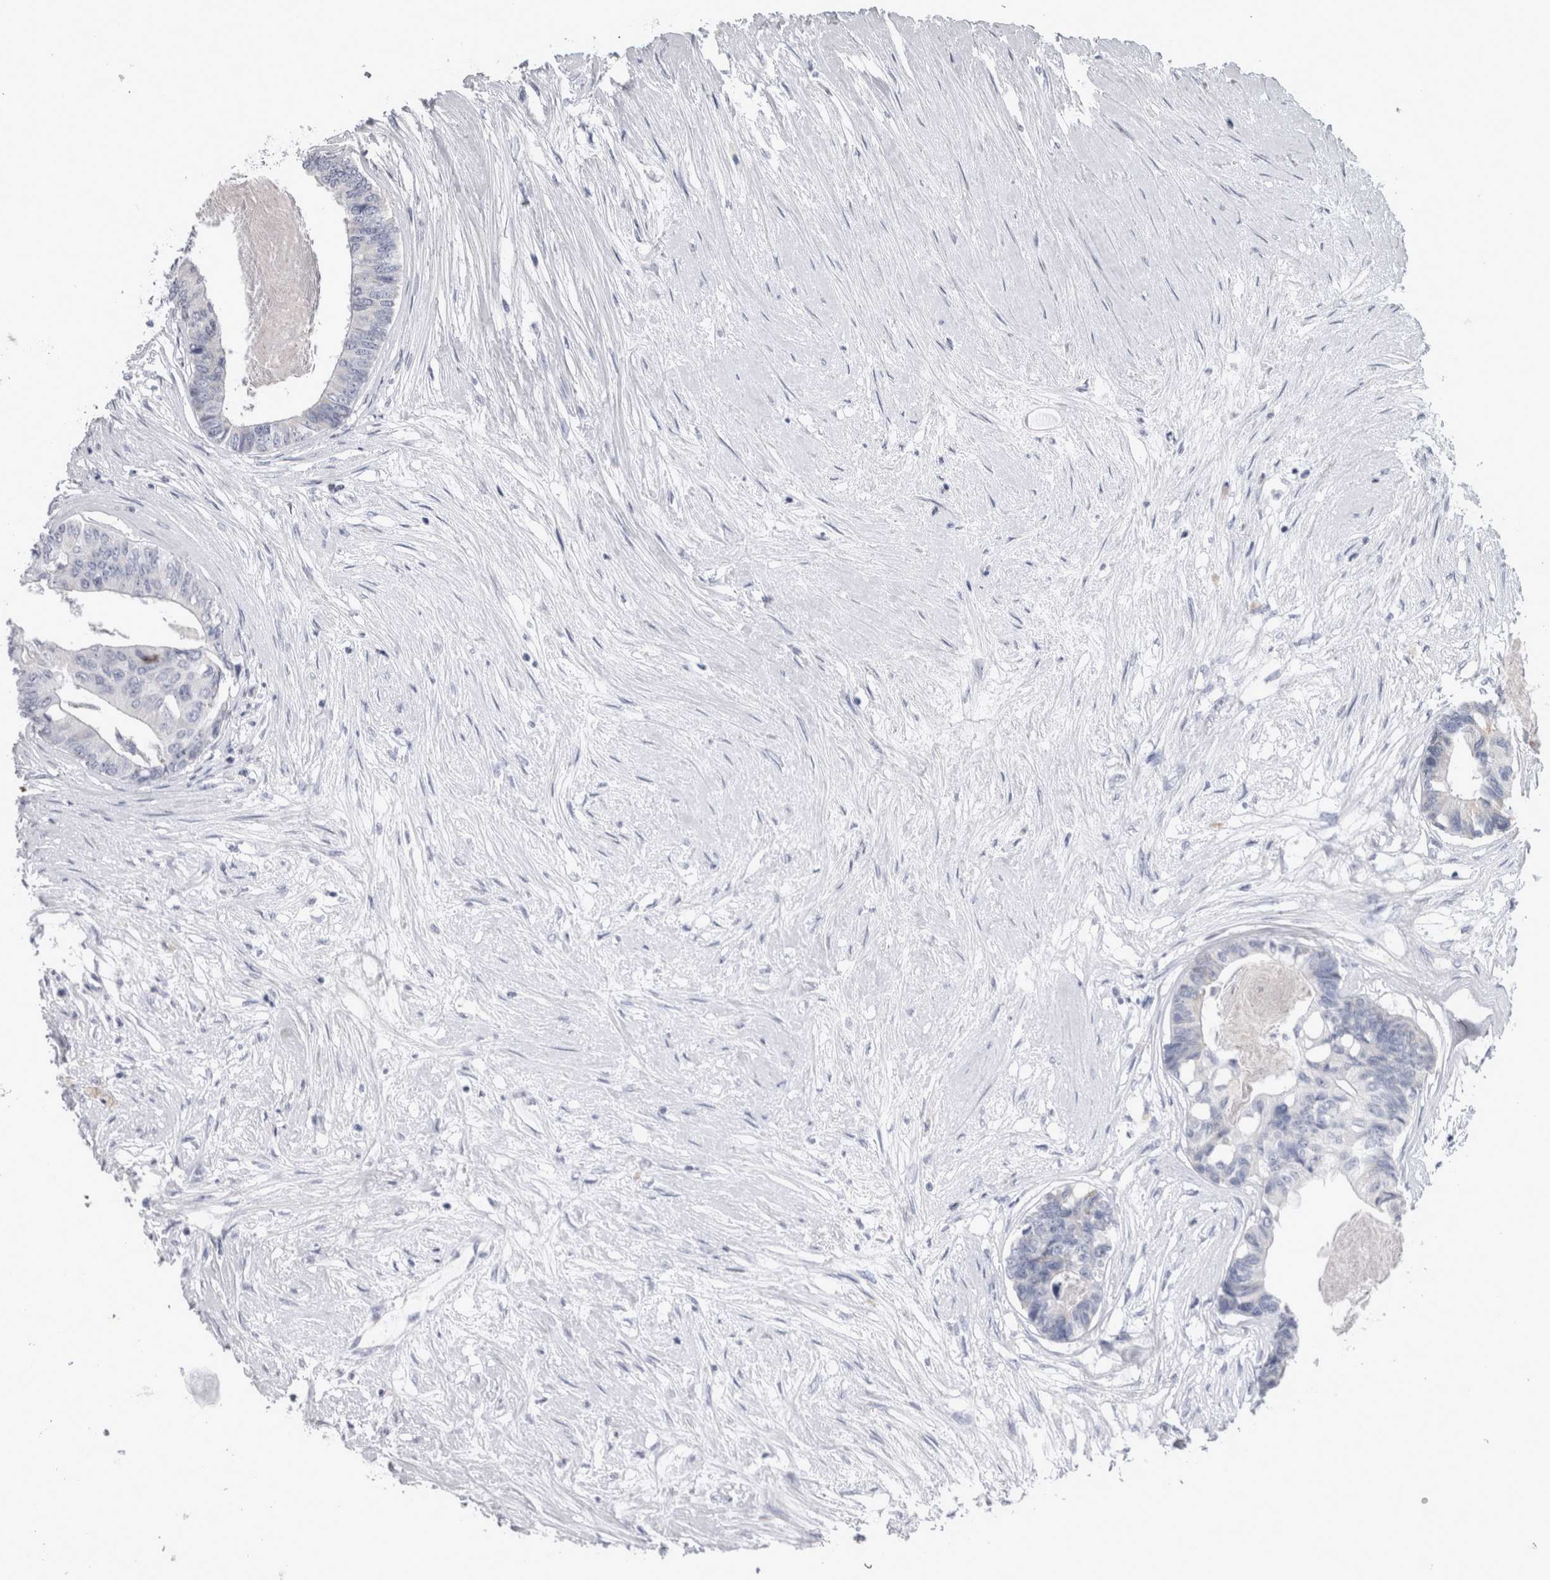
{"staining": {"intensity": "negative", "quantity": "none", "location": "none"}, "tissue": "colorectal cancer", "cell_type": "Tumor cells", "image_type": "cancer", "snomed": [{"axis": "morphology", "description": "Adenocarcinoma, NOS"}, {"axis": "topography", "description": "Rectum"}], "caption": "Immunohistochemical staining of human colorectal adenocarcinoma reveals no significant positivity in tumor cells.", "gene": "MSMB", "patient": {"sex": "male", "age": 63}}